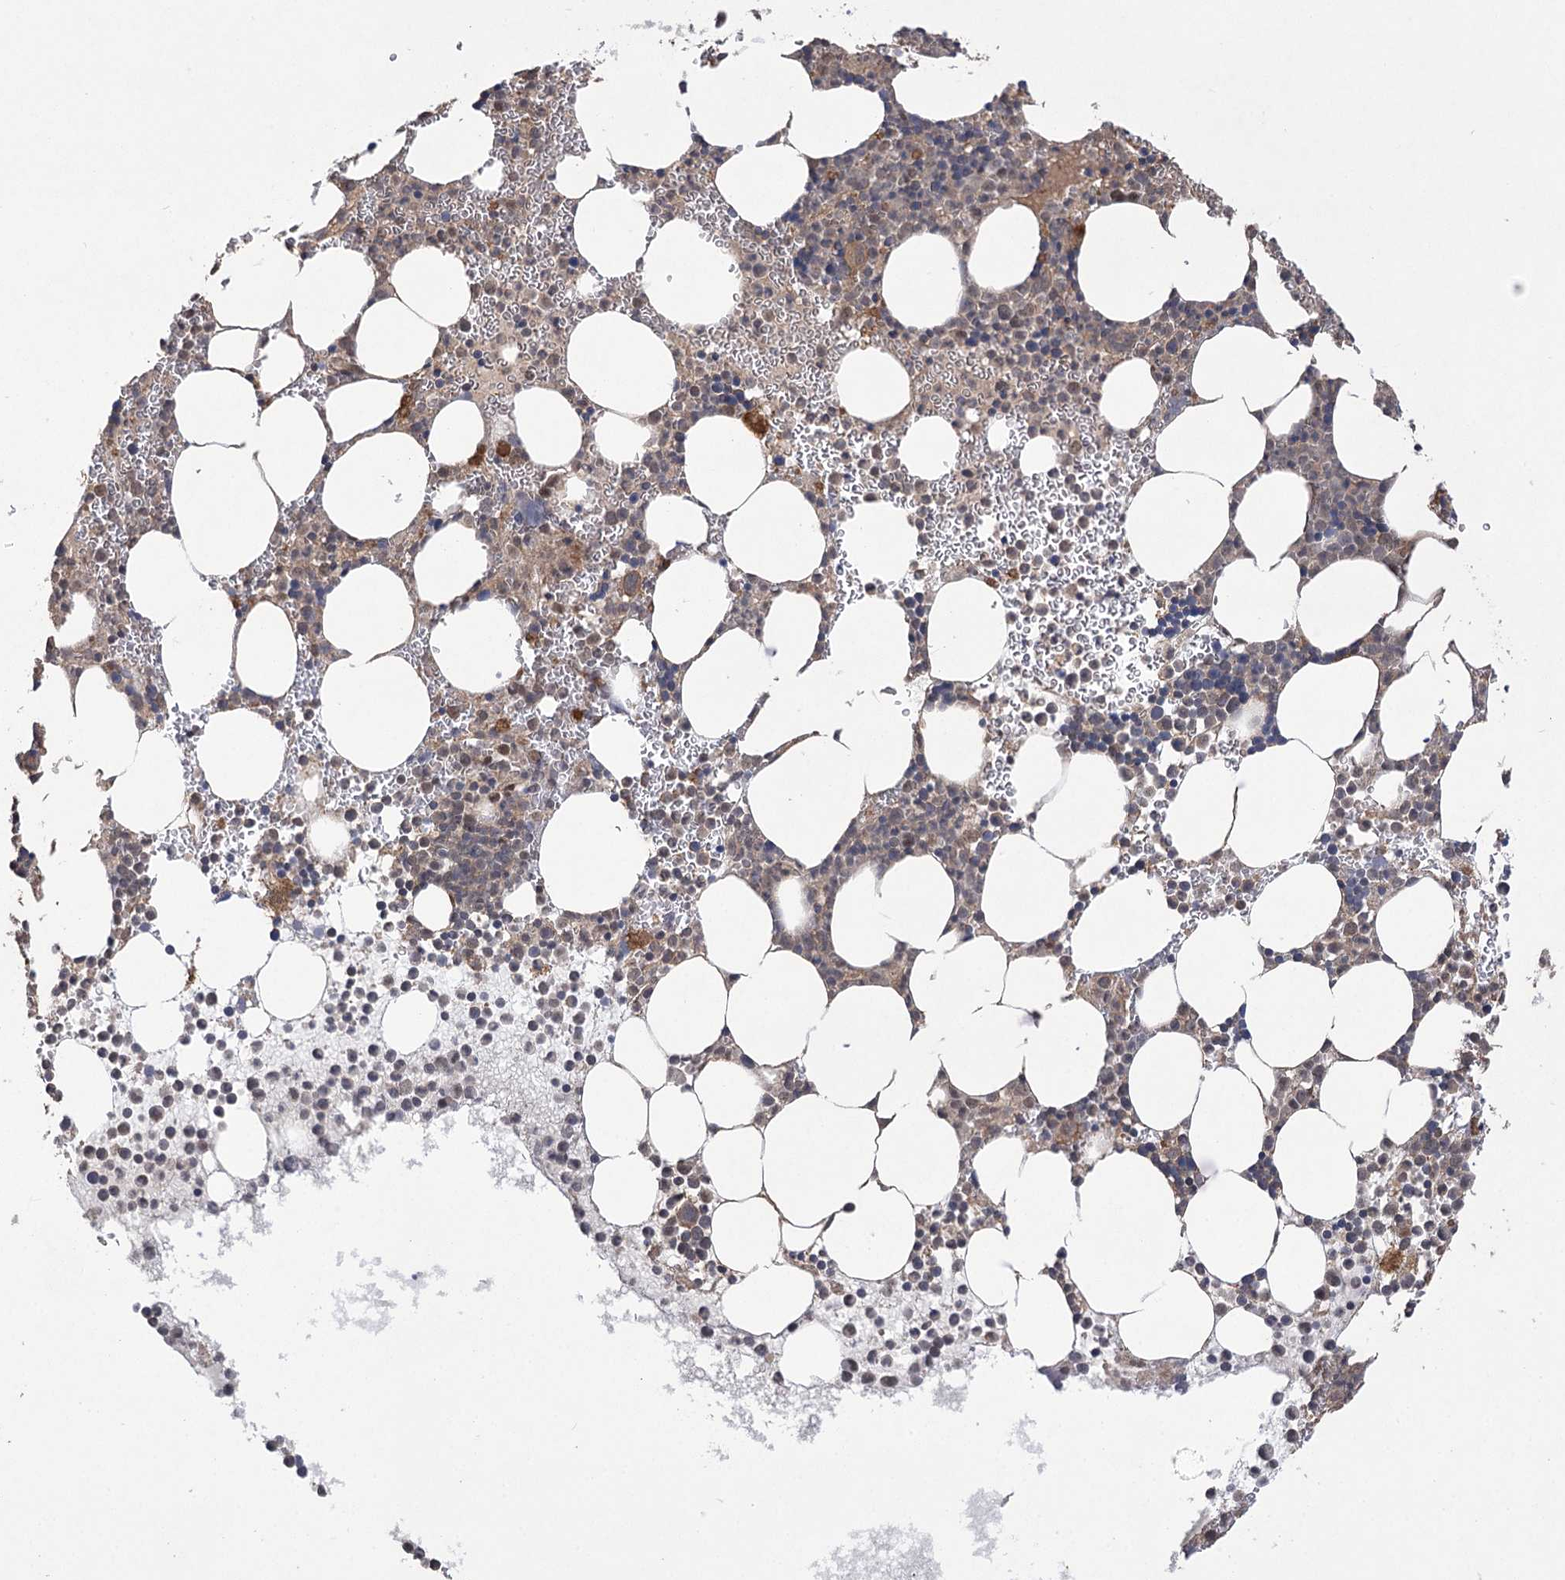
{"staining": {"intensity": "moderate", "quantity": "<25%", "location": "cytoplasmic/membranous"}, "tissue": "bone marrow", "cell_type": "Hematopoietic cells", "image_type": "normal", "snomed": [{"axis": "morphology", "description": "Normal tissue, NOS"}, {"axis": "topography", "description": "Bone marrow"}], "caption": "High-magnification brightfield microscopy of benign bone marrow stained with DAB (3,3'-diaminobenzidine) (brown) and counterstained with hematoxylin (blue). hematopoietic cells exhibit moderate cytoplasmic/membranous expression is identified in approximately<25% of cells. (DAB = brown stain, brightfield microscopy at high magnification).", "gene": "TENM2", "patient": {"sex": "female", "age": 78}}